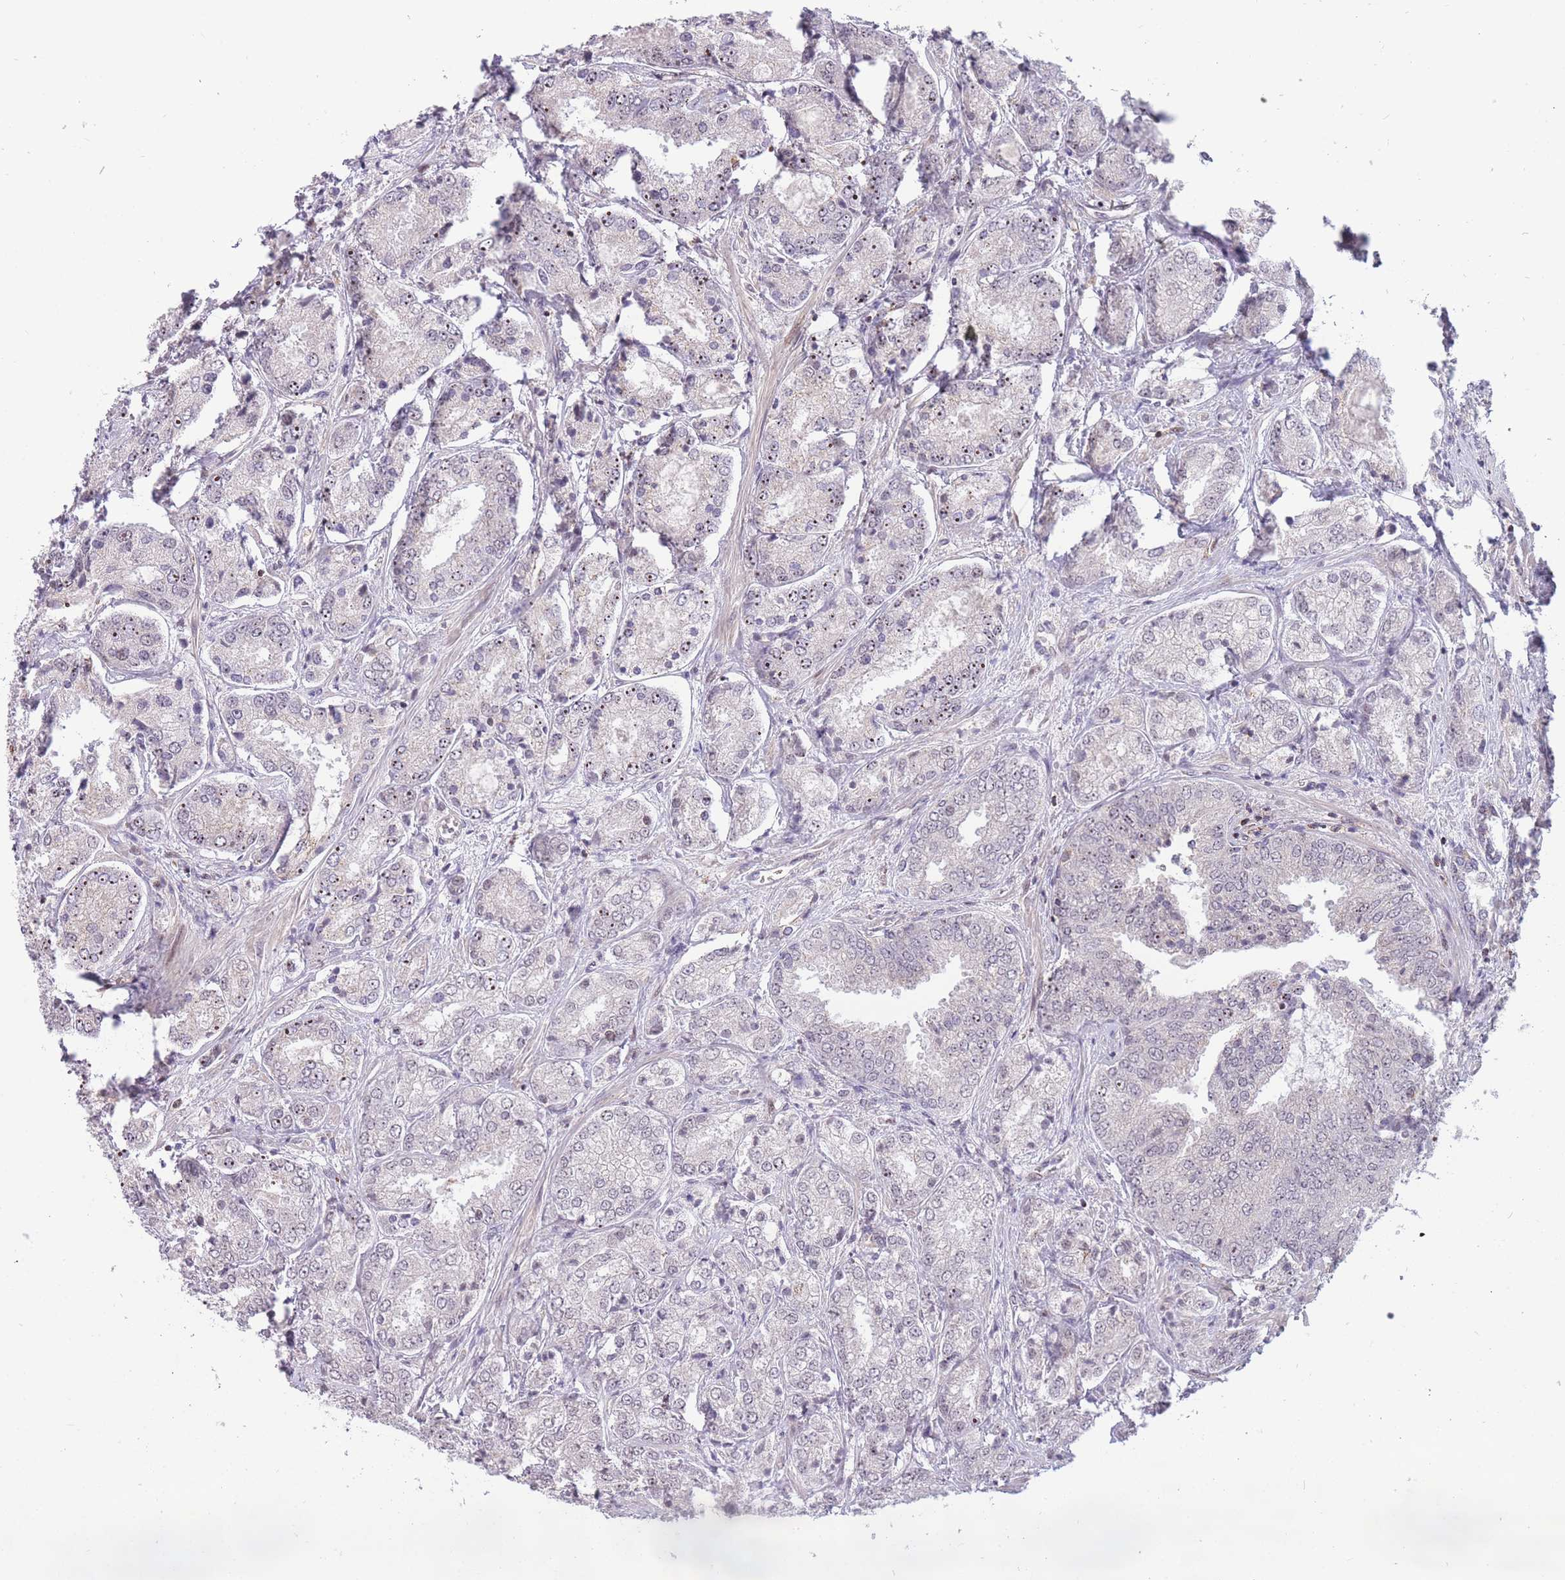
{"staining": {"intensity": "negative", "quantity": "none", "location": "none"}, "tissue": "prostate cancer", "cell_type": "Tumor cells", "image_type": "cancer", "snomed": [{"axis": "morphology", "description": "Adenocarcinoma, High grade"}, {"axis": "topography", "description": "Prostate"}], "caption": "IHC micrograph of prostate high-grade adenocarcinoma stained for a protein (brown), which demonstrates no positivity in tumor cells.", "gene": "DPYSL4", "patient": {"sex": "male", "age": 63}}